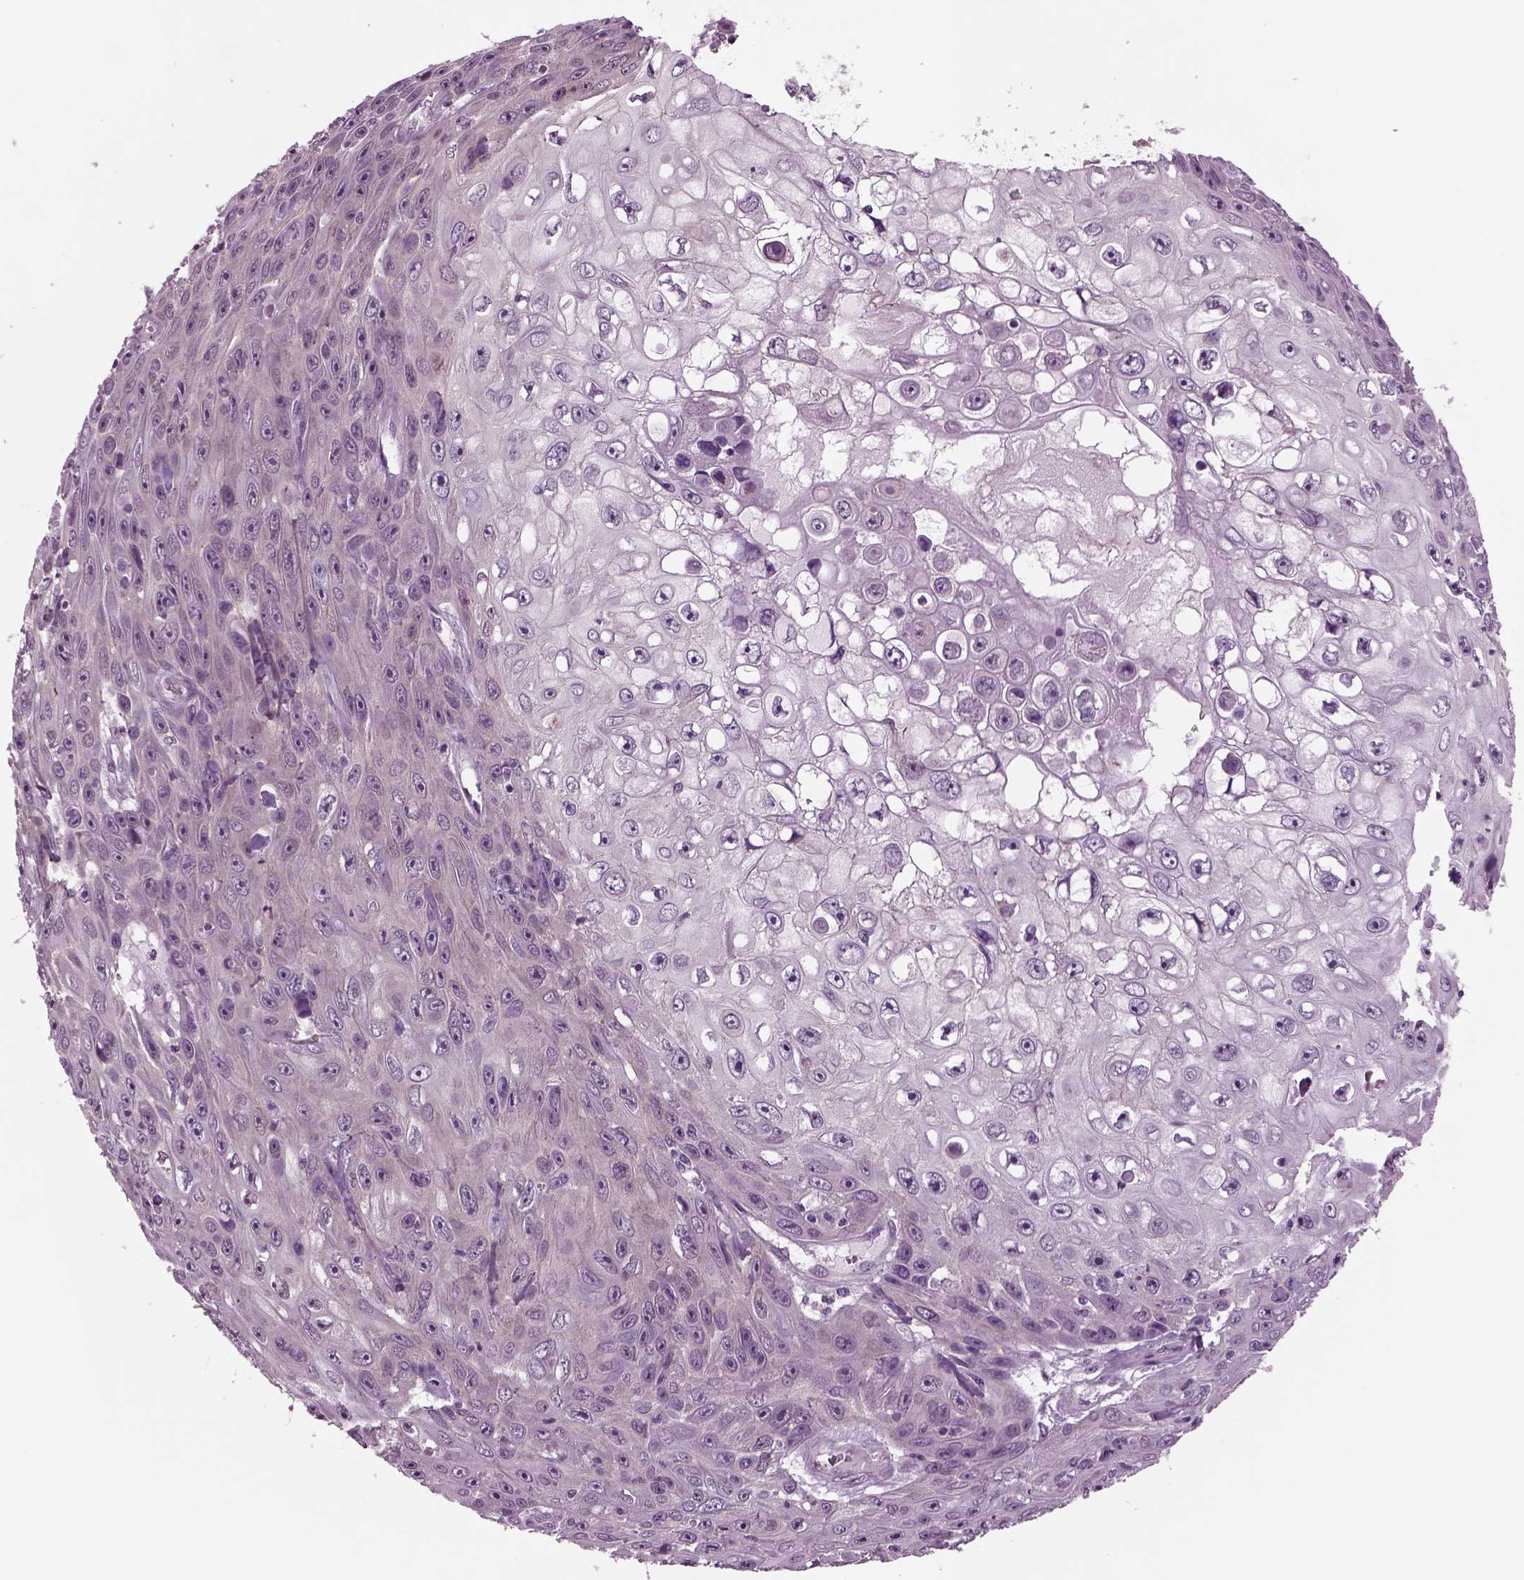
{"staining": {"intensity": "negative", "quantity": "none", "location": "none"}, "tissue": "skin cancer", "cell_type": "Tumor cells", "image_type": "cancer", "snomed": [{"axis": "morphology", "description": "Squamous cell carcinoma, NOS"}, {"axis": "topography", "description": "Skin"}], "caption": "Human skin cancer stained for a protein using IHC demonstrates no positivity in tumor cells.", "gene": "ODF3", "patient": {"sex": "male", "age": 82}}